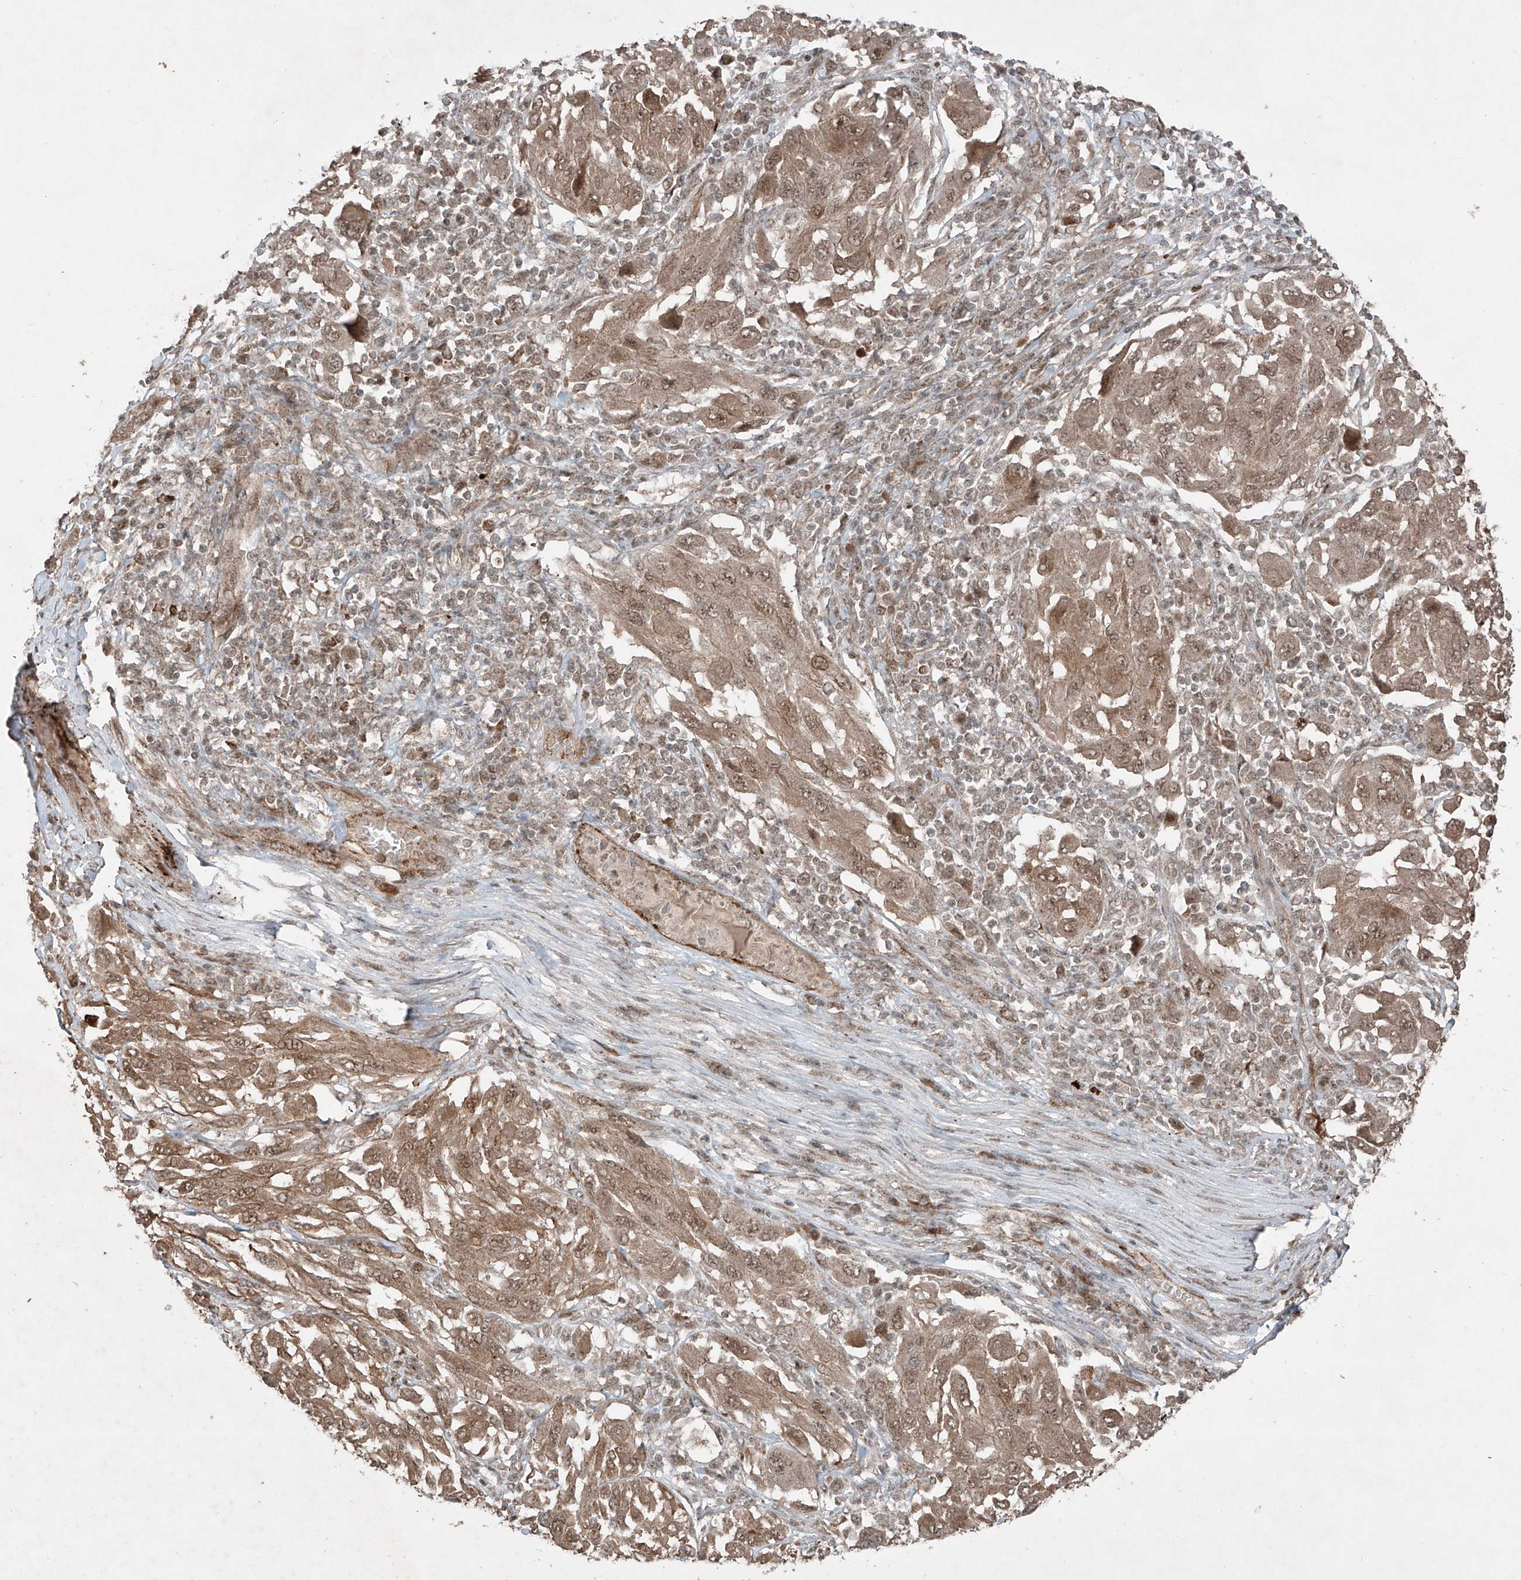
{"staining": {"intensity": "moderate", "quantity": ">75%", "location": "cytoplasmic/membranous,nuclear"}, "tissue": "melanoma", "cell_type": "Tumor cells", "image_type": "cancer", "snomed": [{"axis": "morphology", "description": "Malignant melanoma, NOS"}, {"axis": "topography", "description": "Skin"}], "caption": "Melanoma stained with a protein marker displays moderate staining in tumor cells.", "gene": "ZNF620", "patient": {"sex": "female", "age": 91}}